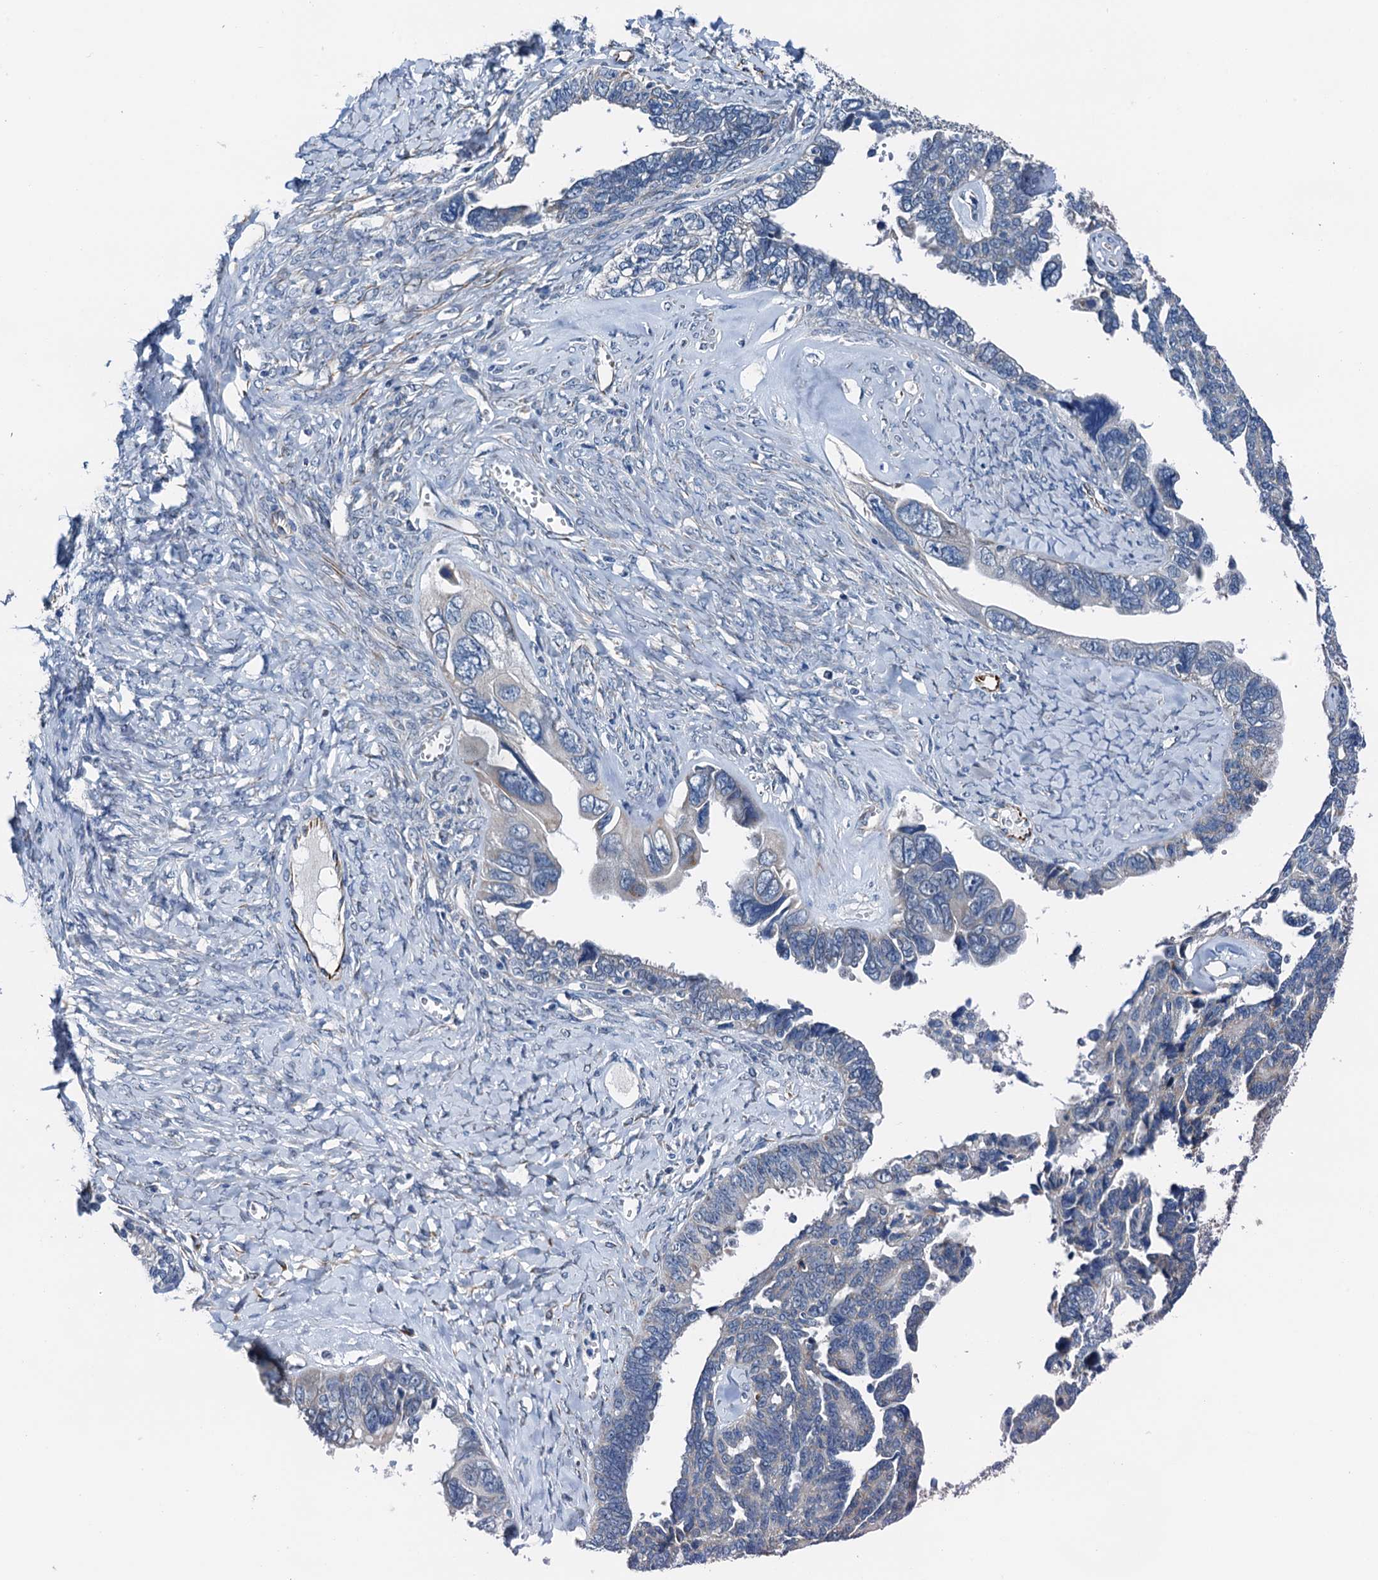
{"staining": {"intensity": "negative", "quantity": "none", "location": "none"}, "tissue": "ovarian cancer", "cell_type": "Tumor cells", "image_type": "cancer", "snomed": [{"axis": "morphology", "description": "Cystadenocarcinoma, serous, NOS"}, {"axis": "topography", "description": "Ovary"}], "caption": "This is an immunohistochemistry (IHC) micrograph of serous cystadenocarcinoma (ovarian). There is no expression in tumor cells.", "gene": "ELAC1", "patient": {"sex": "female", "age": 79}}